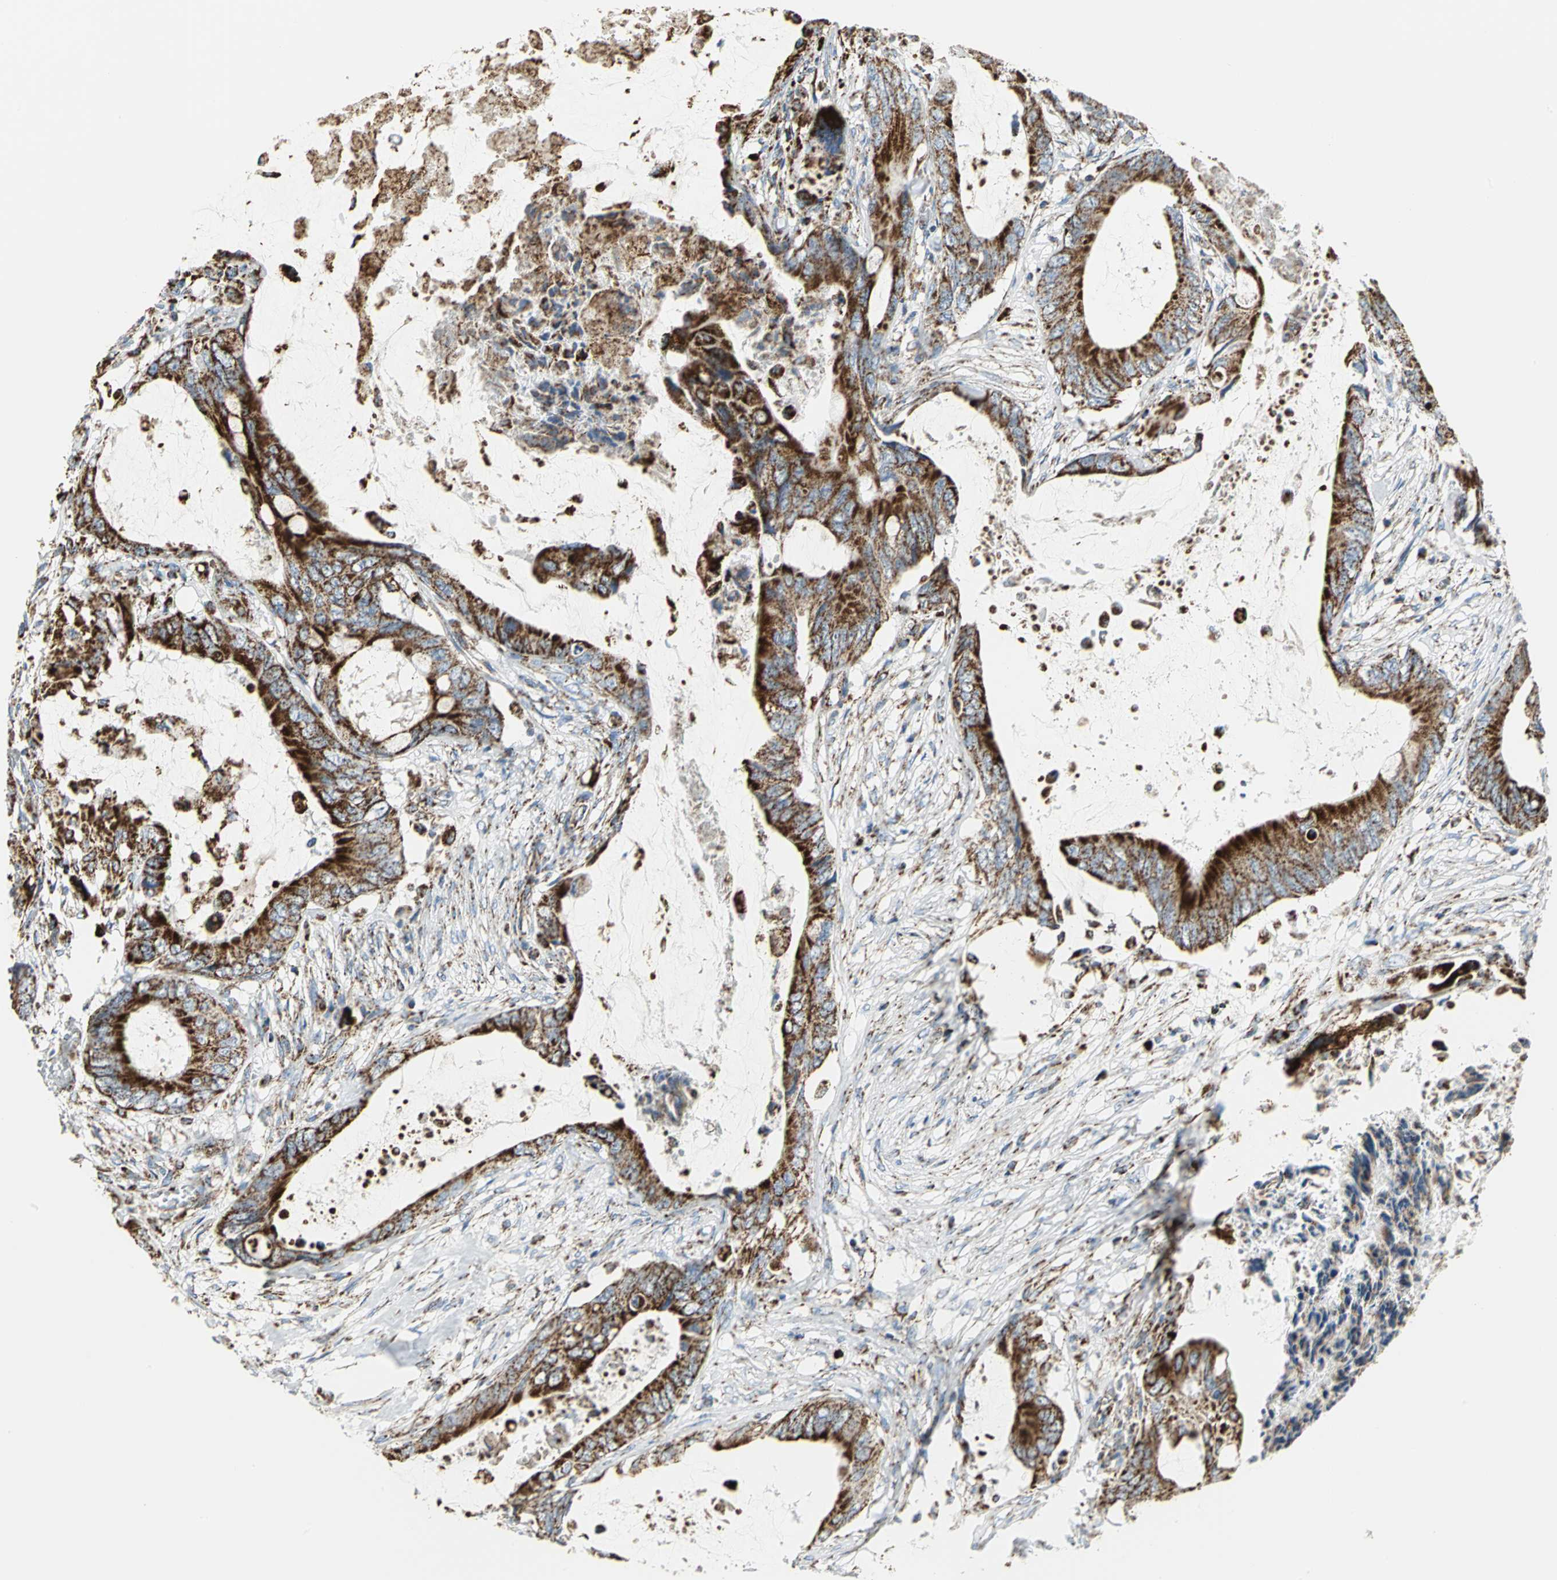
{"staining": {"intensity": "moderate", "quantity": ">75%", "location": "cytoplasmic/membranous"}, "tissue": "colorectal cancer", "cell_type": "Tumor cells", "image_type": "cancer", "snomed": [{"axis": "morphology", "description": "Normal tissue, NOS"}, {"axis": "morphology", "description": "Adenocarcinoma, NOS"}, {"axis": "topography", "description": "Rectum"}, {"axis": "topography", "description": "Peripheral nerve tissue"}], "caption": "Colorectal adenocarcinoma stained with DAB (3,3'-diaminobenzidine) IHC demonstrates medium levels of moderate cytoplasmic/membranous positivity in about >75% of tumor cells.", "gene": "NTRK1", "patient": {"sex": "female", "age": 77}}